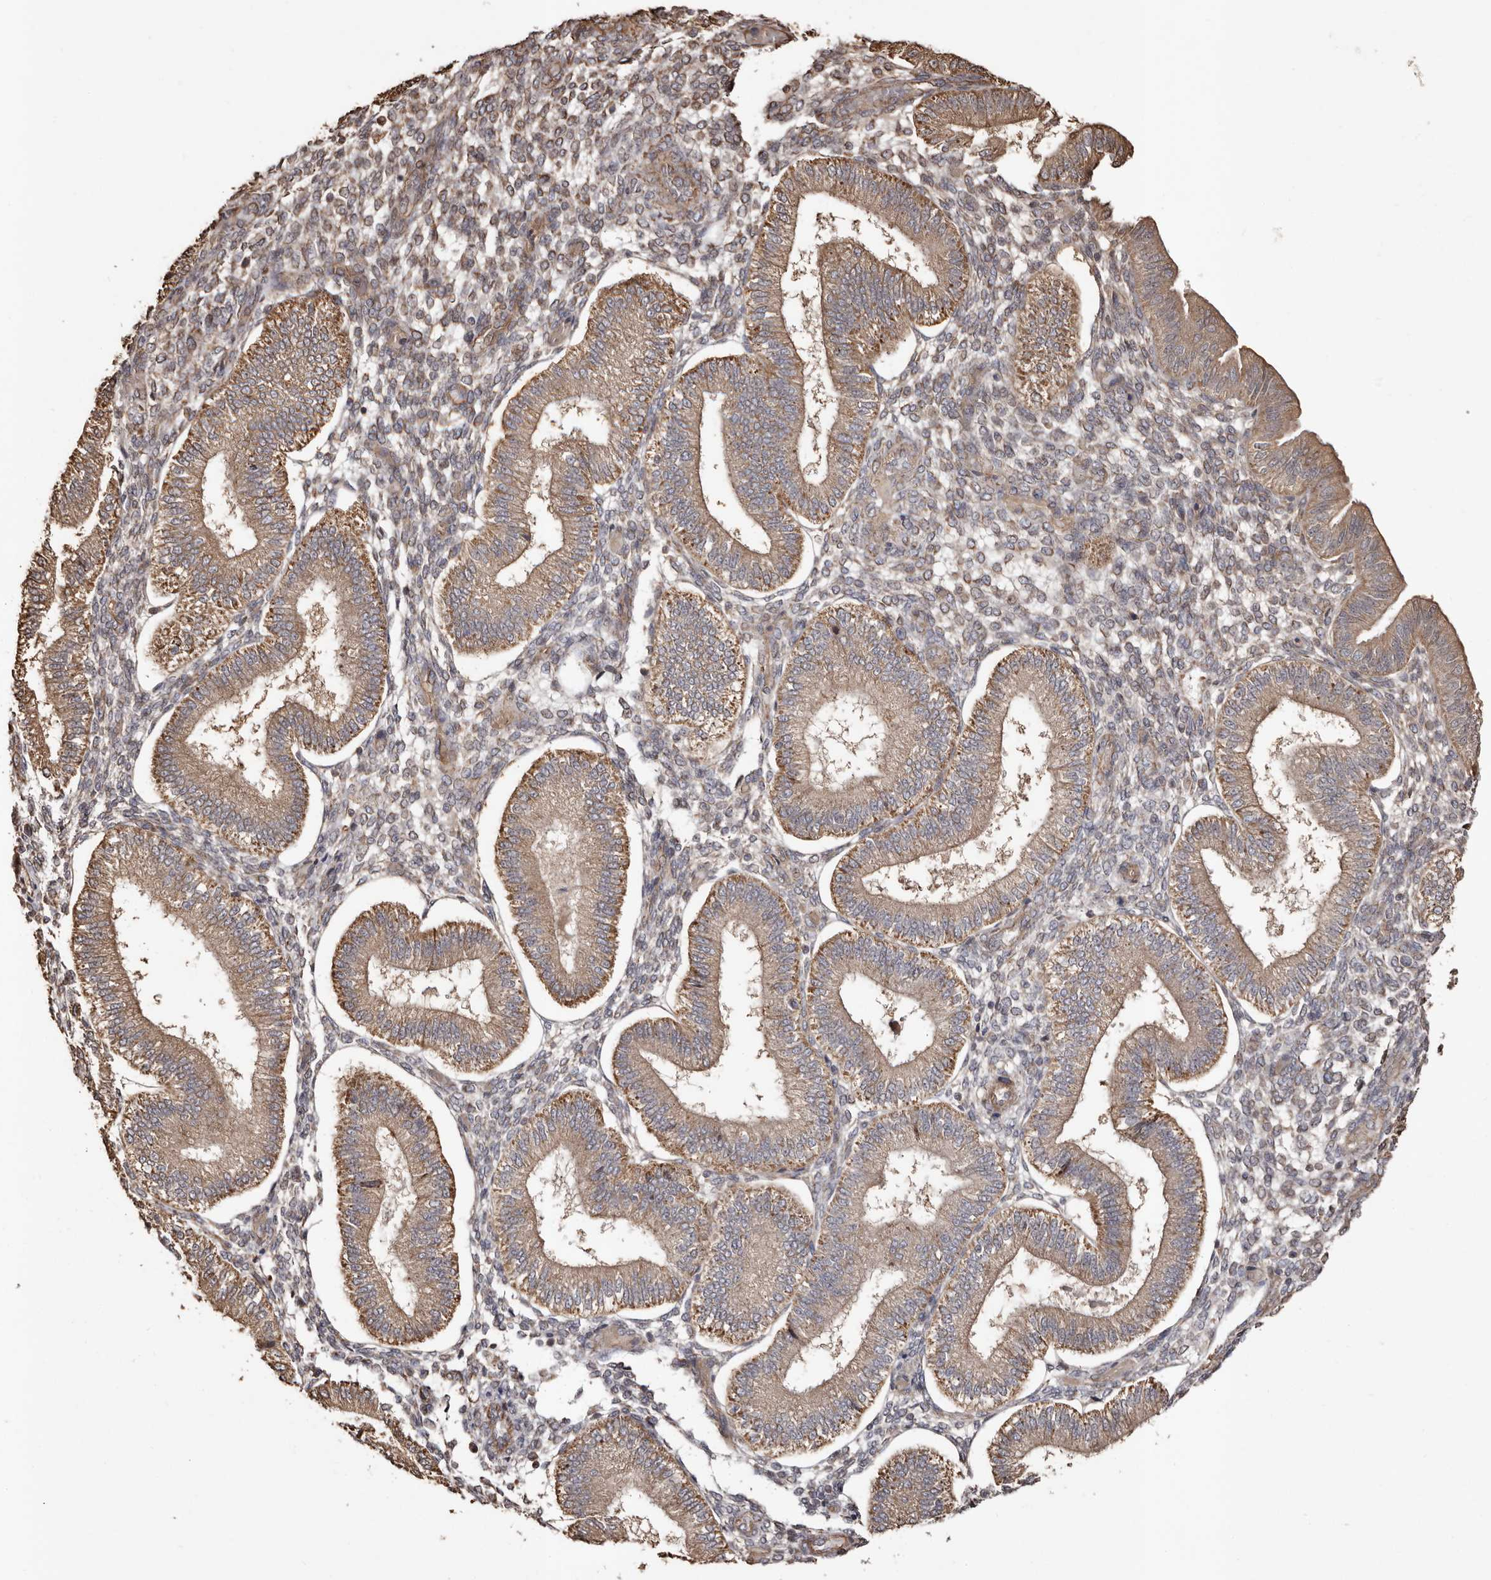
{"staining": {"intensity": "moderate", "quantity": "<25%", "location": "cytoplasmic/membranous"}, "tissue": "endometrium", "cell_type": "Cells in endometrial stroma", "image_type": "normal", "snomed": [{"axis": "morphology", "description": "Normal tissue, NOS"}, {"axis": "topography", "description": "Endometrium"}], "caption": "The image exhibits immunohistochemical staining of benign endometrium. There is moderate cytoplasmic/membranous staining is present in approximately <25% of cells in endometrial stroma.", "gene": "MACC1", "patient": {"sex": "female", "age": 39}}